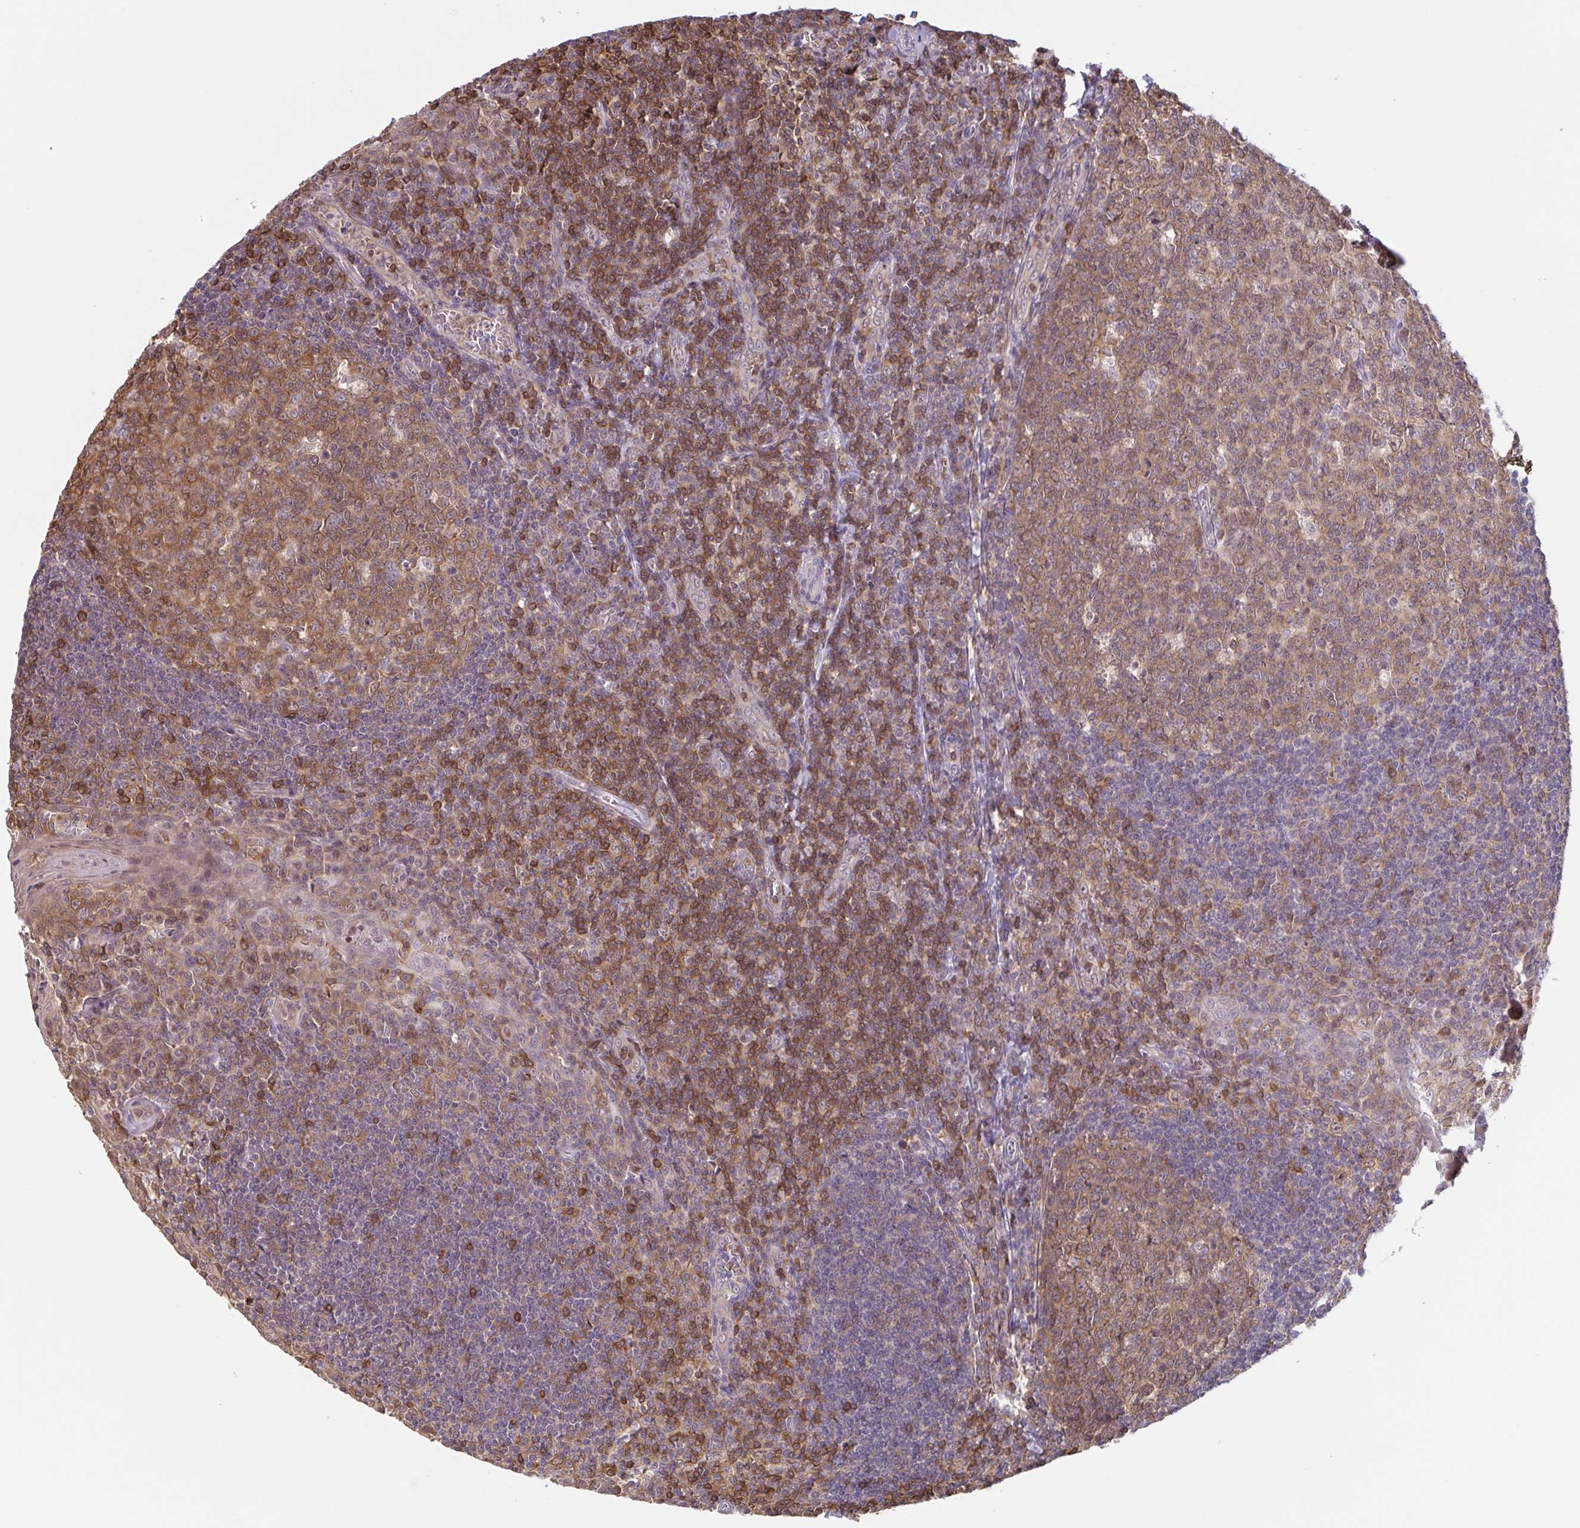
{"staining": {"intensity": "moderate", "quantity": "25%-75%", "location": "cytoplasmic/membranous"}, "tissue": "tonsil", "cell_type": "Germinal center cells", "image_type": "normal", "snomed": [{"axis": "morphology", "description": "Normal tissue, NOS"}, {"axis": "topography", "description": "Tonsil"}], "caption": "A photomicrograph showing moderate cytoplasmic/membranous positivity in approximately 25%-75% of germinal center cells in unremarkable tonsil, as visualized by brown immunohistochemical staining.", "gene": "OTOP2", "patient": {"sex": "male", "age": 27}}